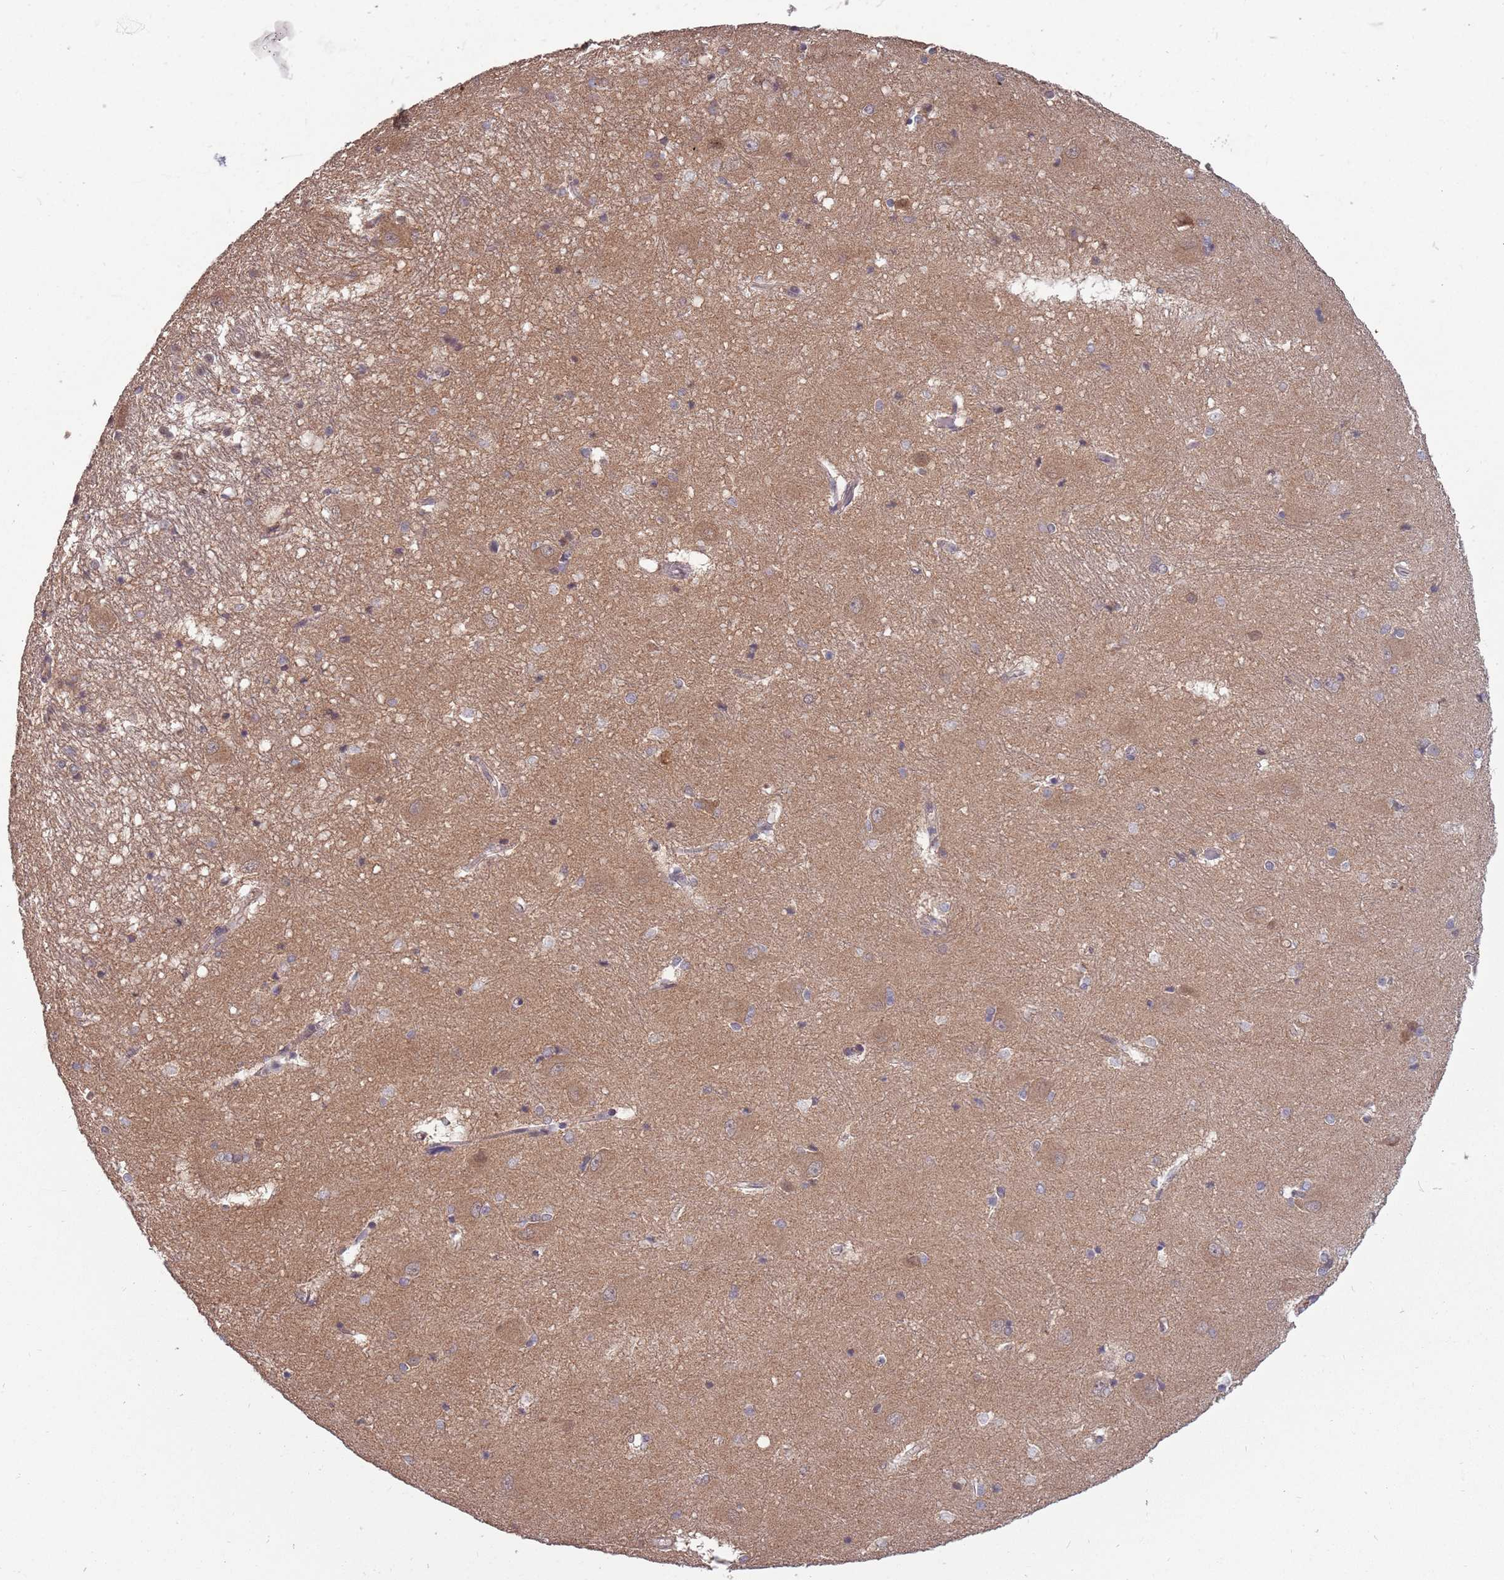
{"staining": {"intensity": "negative", "quantity": "none", "location": "none"}, "tissue": "caudate", "cell_type": "Glial cells", "image_type": "normal", "snomed": [{"axis": "morphology", "description": "Normal tissue, NOS"}, {"axis": "topography", "description": "Lateral ventricle wall"}], "caption": "A micrograph of caudate stained for a protein shows no brown staining in glial cells. Nuclei are stained in blue.", "gene": "USP32", "patient": {"sex": "male", "age": 37}}